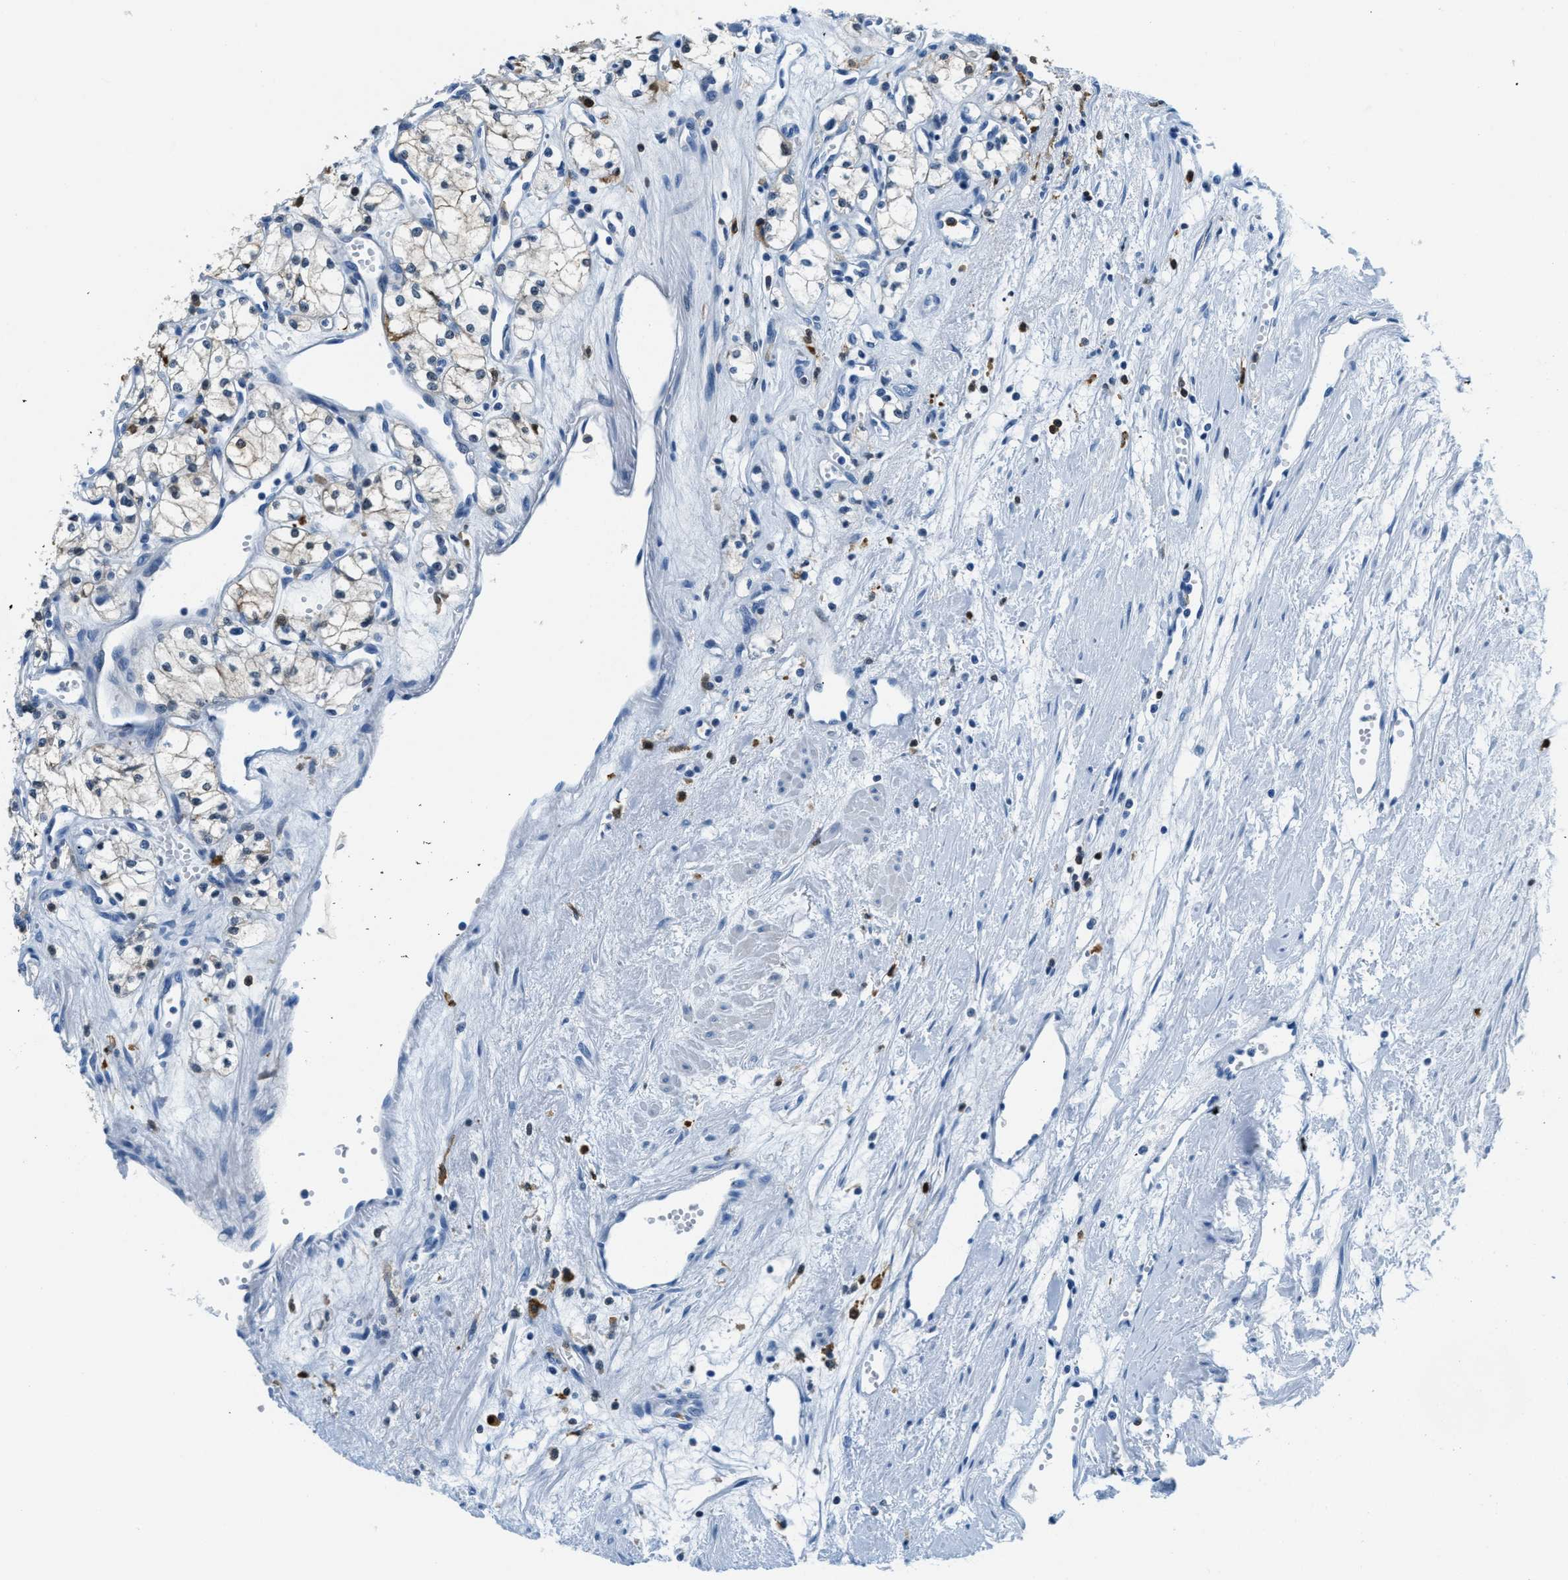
{"staining": {"intensity": "negative", "quantity": "none", "location": "none"}, "tissue": "renal cancer", "cell_type": "Tumor cells", "image_type": "cancer", "snomed": [{"axis": "morphology", "description": "Adenocarcinoma, NOS"}, {"axis": "topography", "description": "Kidney"}], "caption": "Protein analysis of adenocarcinoma (renal) demonstrates no significant positivity in tumor cells. (DAB (3,3'-diaminobenzidine) immunohistochemistry with hematoxylin counter stain).", "gene": "CAPG", "patient": {"sex": "male", "age": 59}}